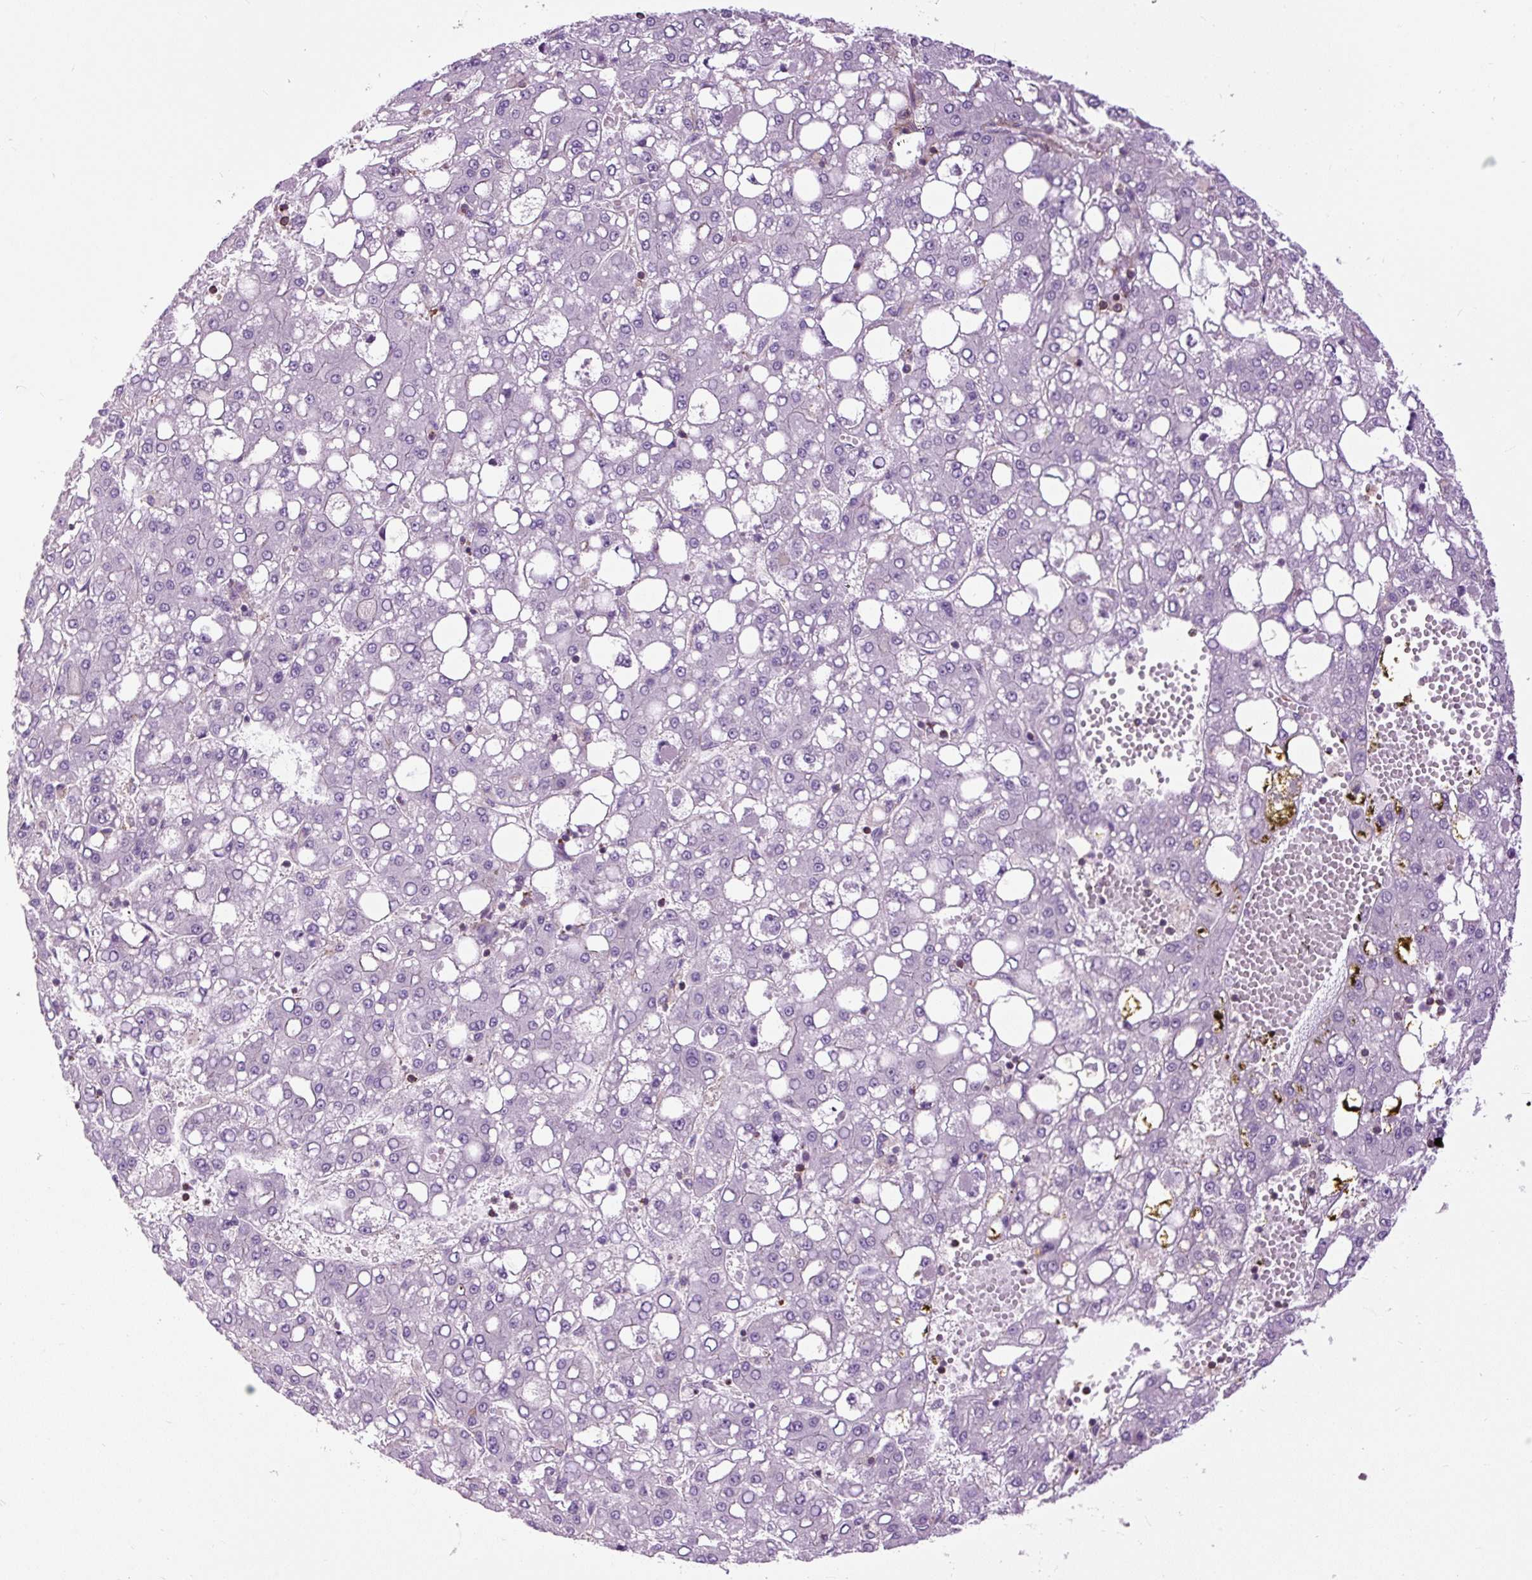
{"staining": {"intensity": "negative", "quantity": "none", "location": "none"}, "tissue": "liver cancer", "cell_type": "Tumor cells", "image_type": "cancer", "snomed": [{"axis": "morphology", "description": "Carcinoma, Hepatocellular, NOS"}, {"axis": "topography", "description": "Liver"}], "caption": "Human liver hepatocellular carcinoma stained for a protein using IHC reveals no expression in tumor cells.", "gene": "ZNF197", "patient": {"sex": "male", "age": 65}}